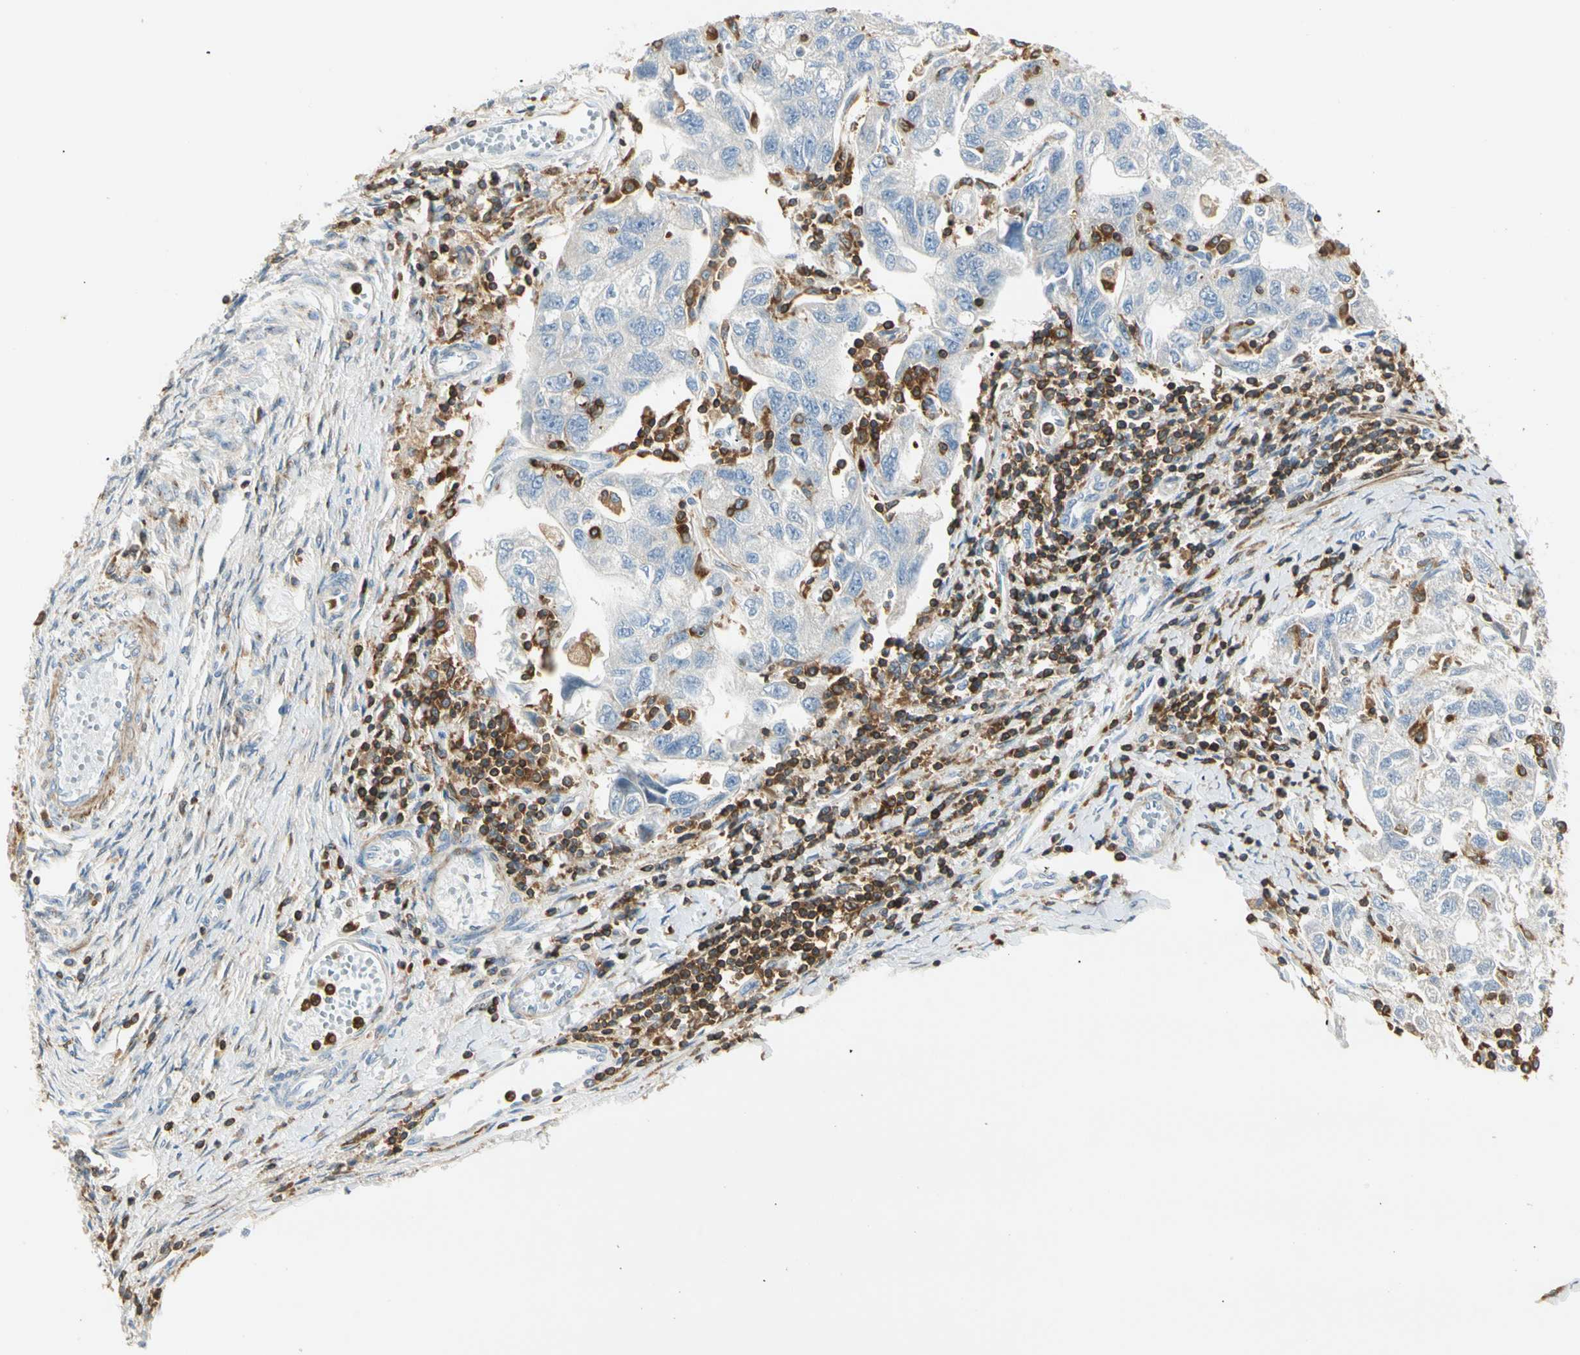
{"staining": {"intensity": "negative", "quantity": "none", "location": "none"}, "tissue": "ovarian cancer", "cell_type": "Tumor cells", "image_type": "cancer", "snomed": [{"axis": "morphology", "description": "Carcinoma, NOS"}, {"axis": "morphology", "description": "Cystadenocarcinoma, serous, NOS"}, {"axis": "topography", "description": "Ovary"}], "caption": "The image shows no staining of tumor cells in ovarian carcinoma.", "gene": "FMNL1", "patient": {"sex": "female", "age": 69}}